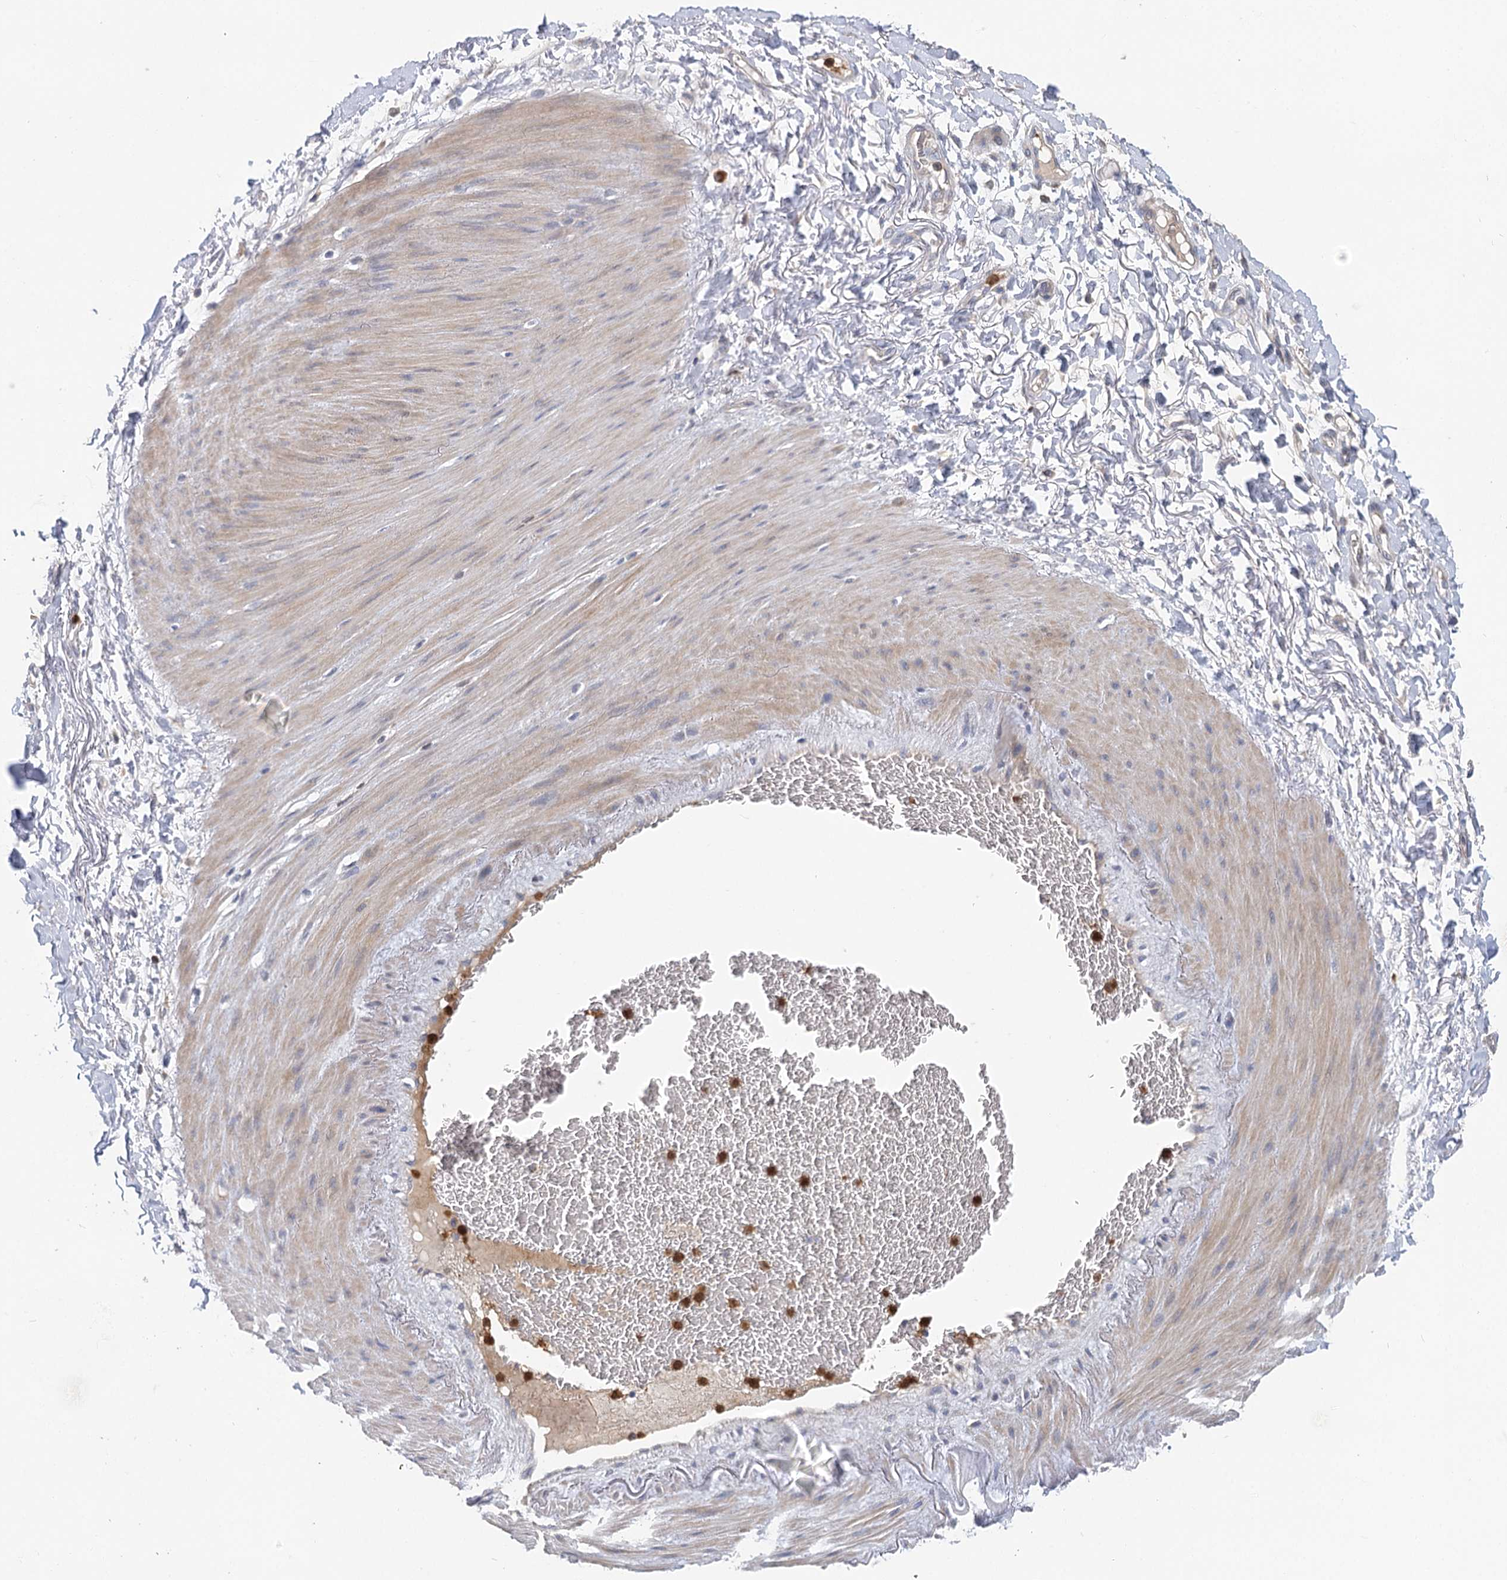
{"staining": {"intensity": "negative", "quantity": "none", "location": "none"}, "tissue": "adipose tissue", "cell_type": "Adipocytes", "image_type": "normal", "snomed": [{"axis": "morphology", "description": "Normal tissue, NOS"}, {"axis": "morphology", "description": "Adenocarcinoma, NOS"}, {"axis": "topography", "description": "Esophagus"}], "caption": "The photomicrograph shows no staining of adipocytes in unremarkable adipose tissue. The staining was performed using DAB to visualize the protein expression in brown, while the nuclei were stained in blue with hematoxylin (Magnification: 20x).", "gene": "EPB41L5", "patient": {"sex": "male", "age": 62}}